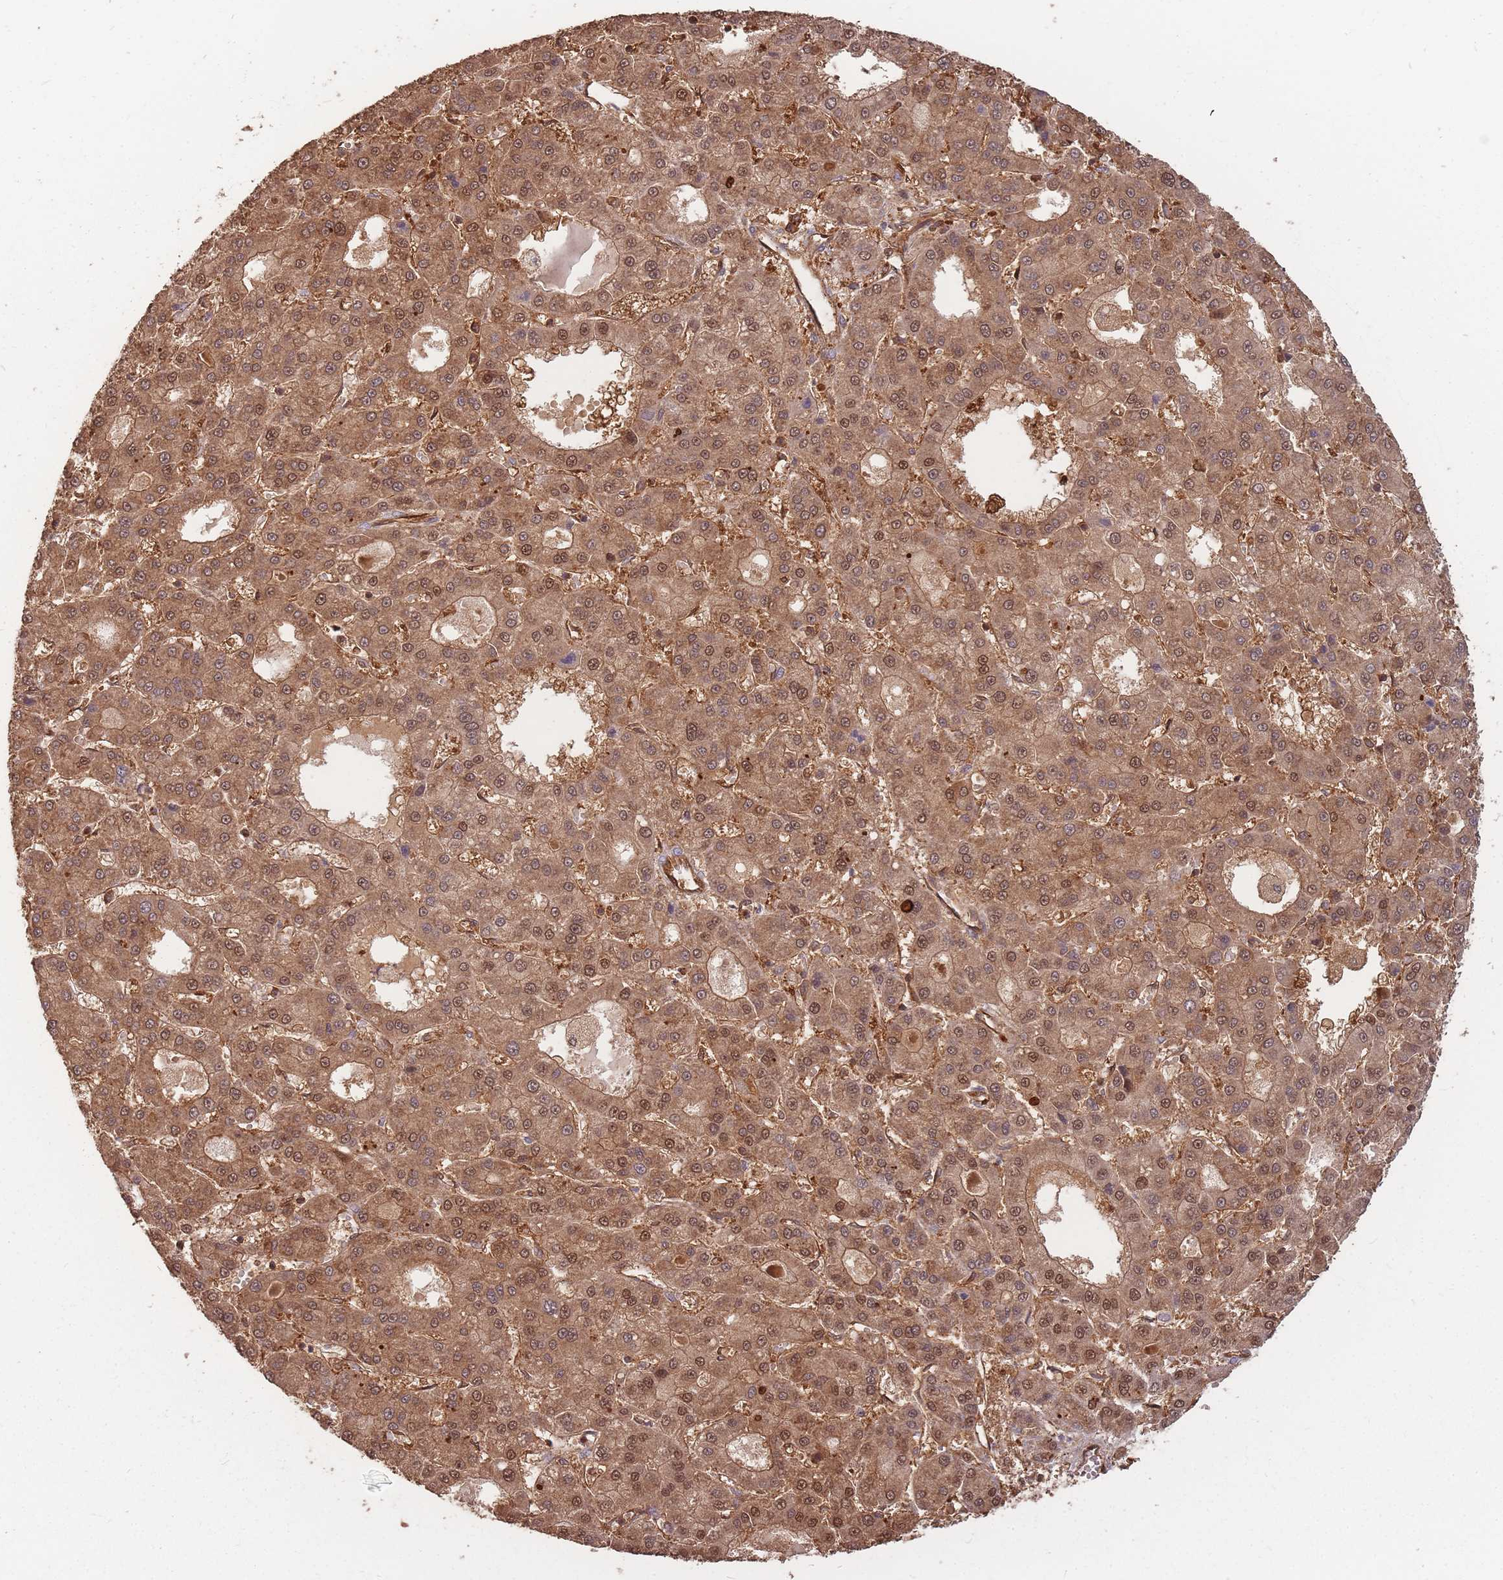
{"staining": {"intensity": "moderate", "quantity": ">75%", "location": "cytoplasmic/membranous,nuclear"}, "tissue": "liver cancer", "cell_type": "Tumor cells", "image_type": "cancer", "snomed": [{"axis": "morphology", "description": "Carcinoma, Hepatocellular, NOS"}, {"axis": "topography", "description": "Liver"}], "caption": "Liver cancer (hepatocellular carcinoma) stained for a protein (brown) demonstrates moderate cytoplasmic/membranous and nuclear positive staining in about >75% of tumor cells.", "gene": "PLS3", "patient": {"sex": "male", "age": 70}}